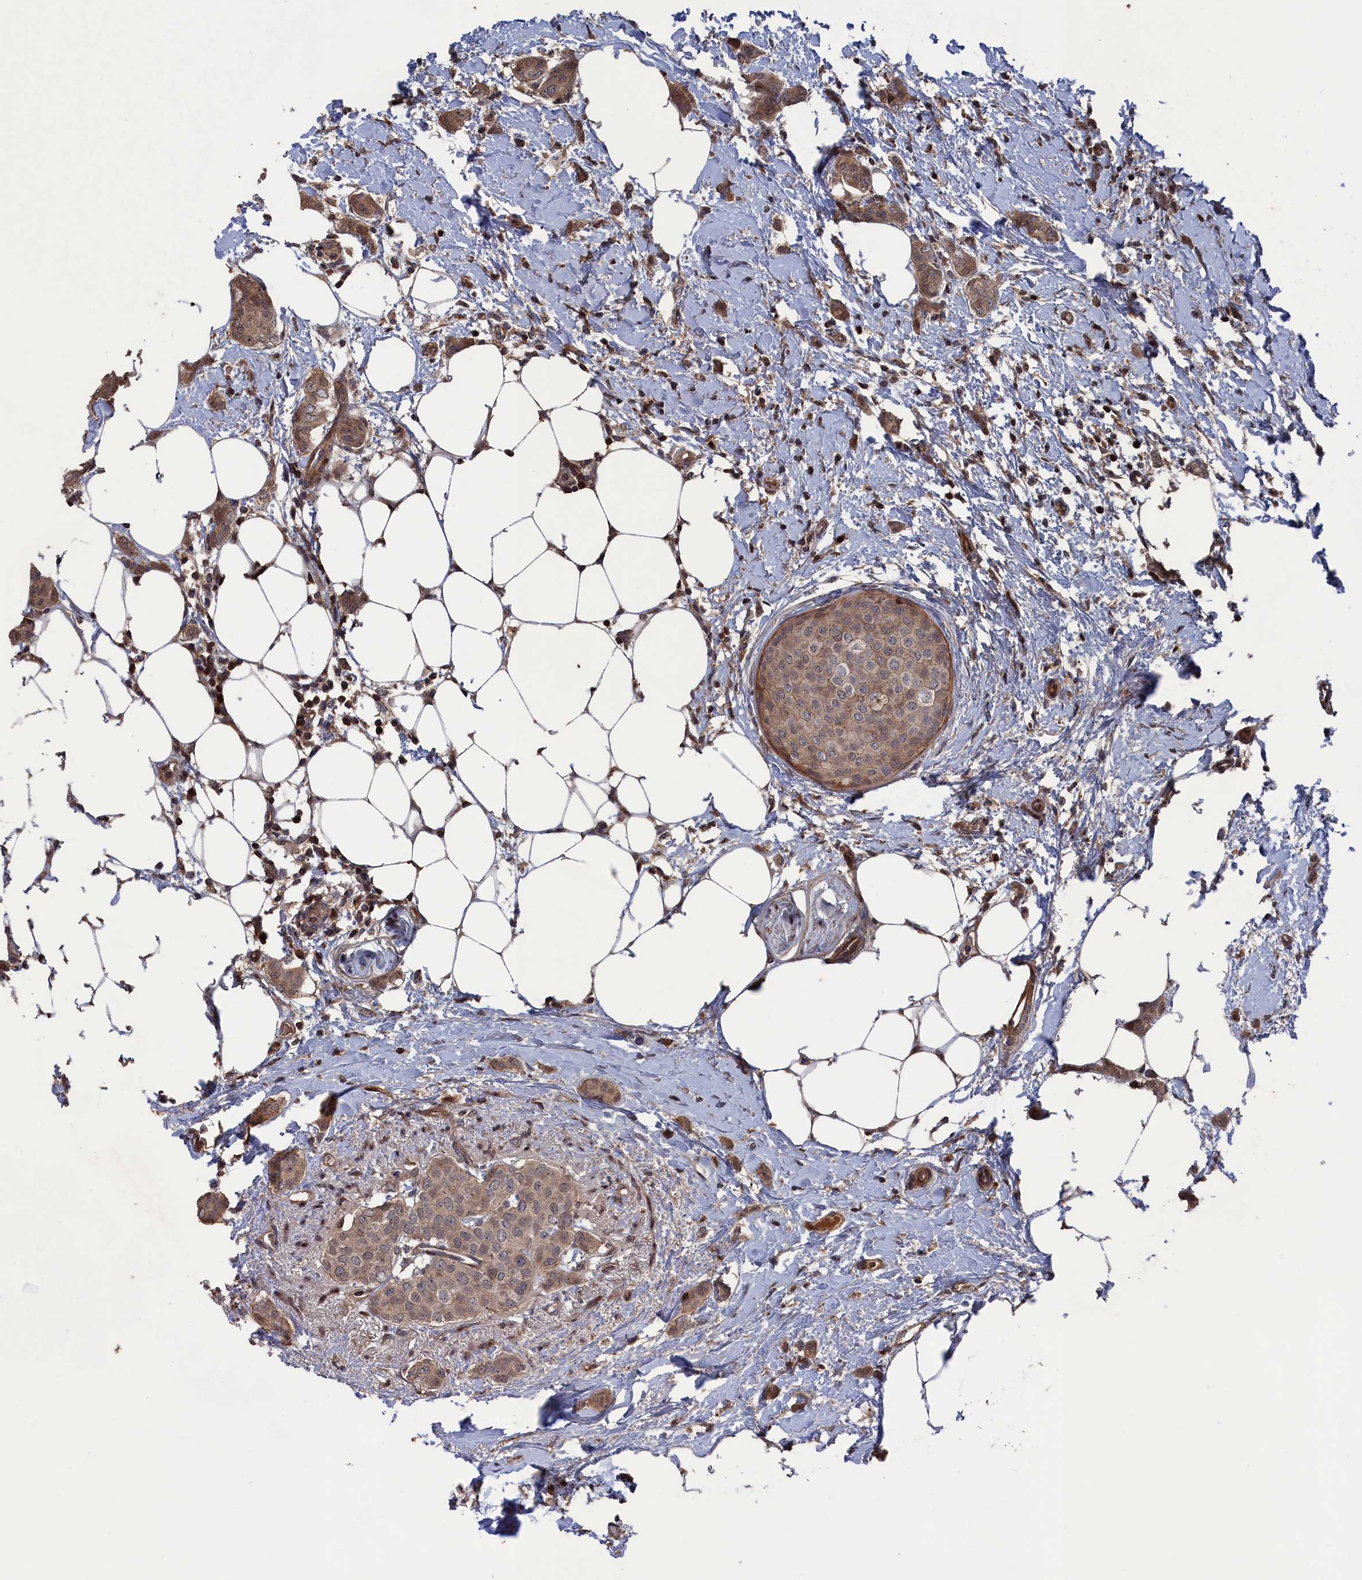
{"staining": {"intensity": "moderate", "quantity": ">75%", "location": "cytoplasmic/membranous,nuclear"}, "tissue": "breast cancer", "cell_type": "Tumor cells", "image_type": "cancer", "snomed": [{"axis": "morphology", "description": "Duct carcinoma"}, {"axis": "topography", "description": "Breast"}], "caption": "Tumor cells demonstrate medium levels of moderate cytoplasmic/membranous and nuclear positivity in approximately >75% of cells in human breast cancer.", "gene": "PLA2G15", "patient": {"sex": "female", "age": 72}}